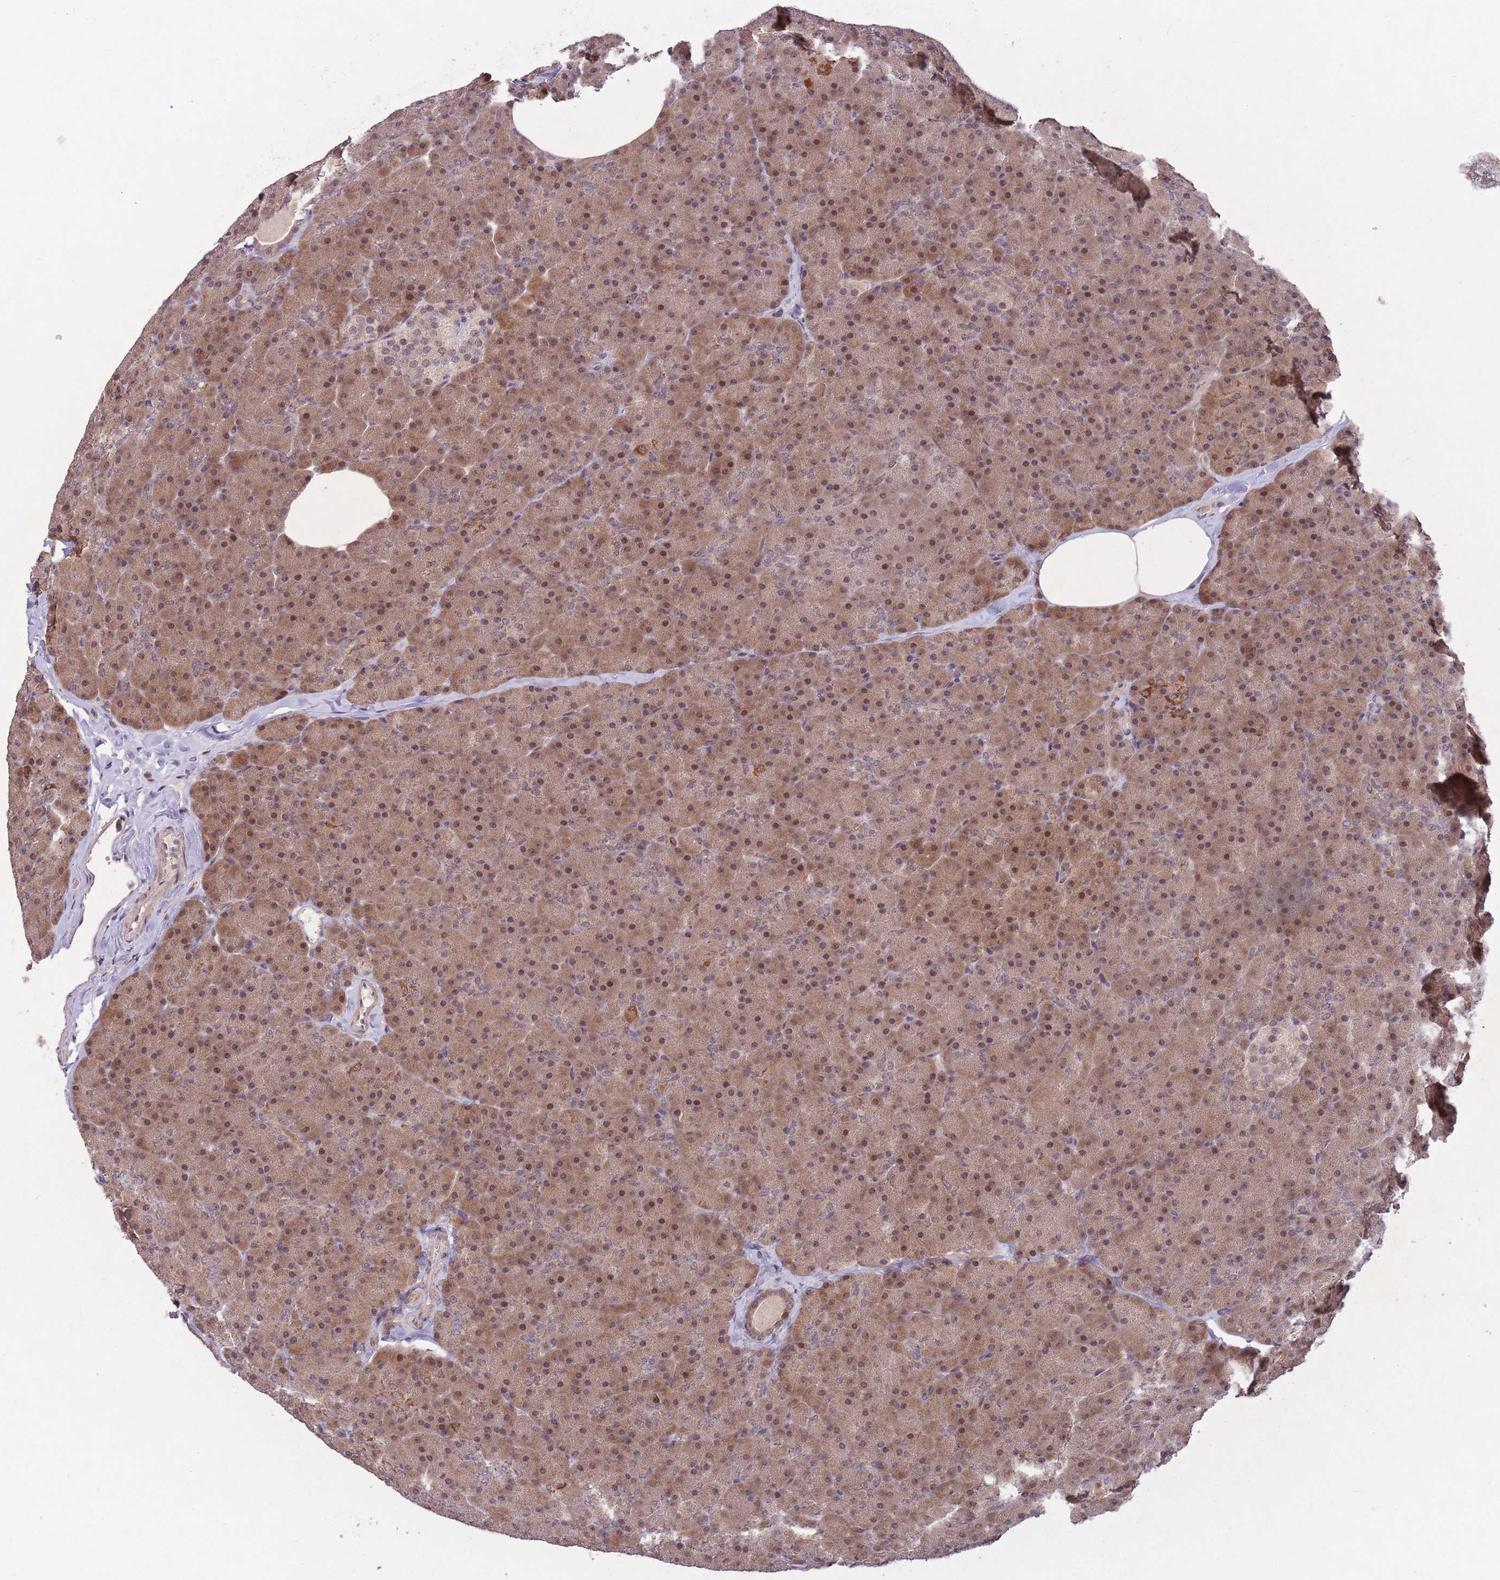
{"staining": {"intensity": "moderate", "quantity": ">75%", "location": "cytoplasmic/membranous,nuclear"}, "tissue": "pancreas", "cell_type": "Exocrine glandular cells", "image_type": "normal", "snomed": [{"axis": "morphology", "description": "Normal tissue, NOS"}, {"axis": "topography", "description": "Pancreas"}], "caption": "Exocrine glandular cells reveal medium levels of moderate cytoplasmic/membranous,nuclear staining in about >75% of cells in normal human pancreas. The protein is shown in brown color, while the nuclei are stained blue.", "gene": "ZNF639", "patient": {"sex": "male", "age": 36}}